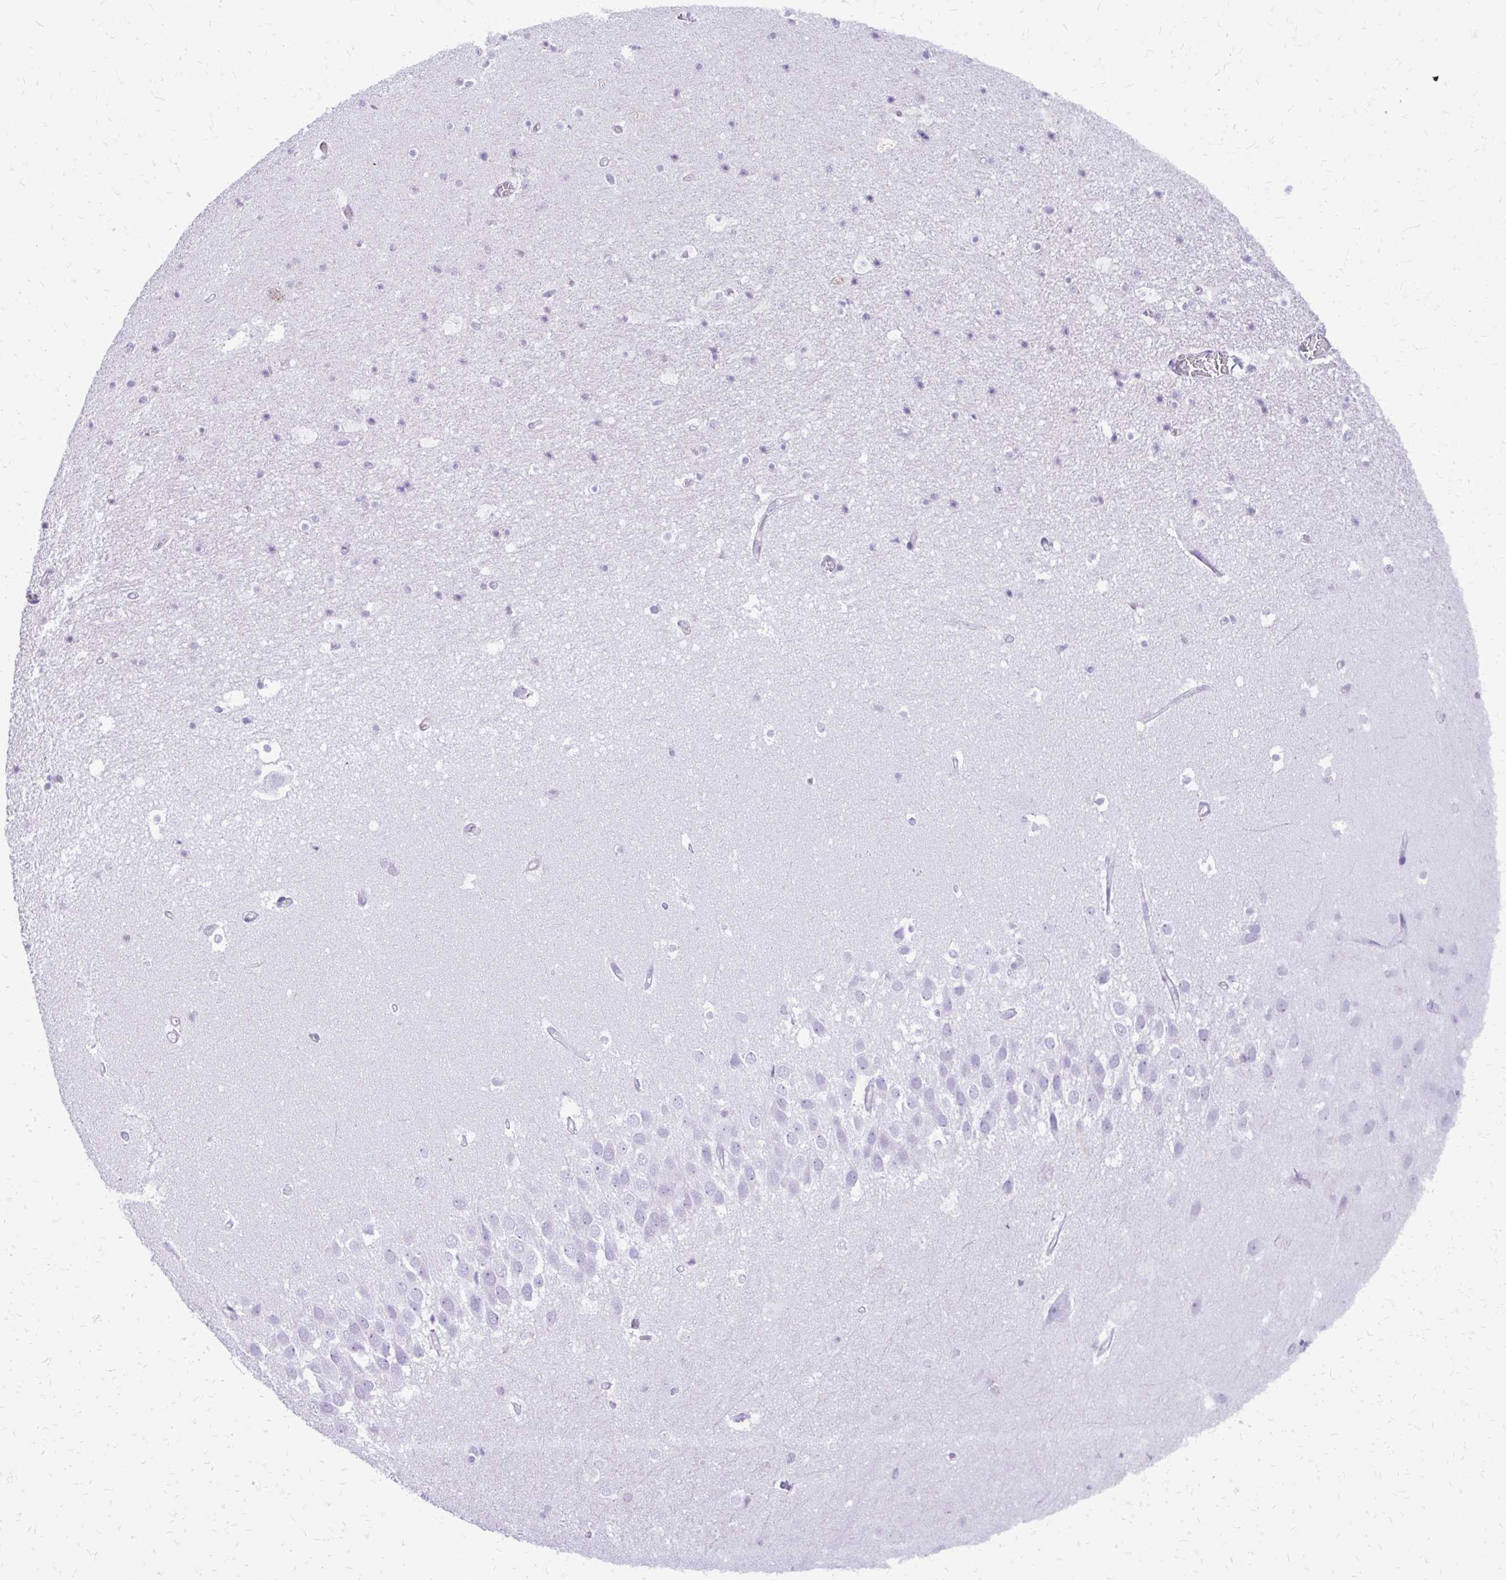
{"staining": {"intensity": "negative", "quantity": "none", "location": "none"}, "tissue": "hippocampus", "cell_type": "Glial cells", "image_type": "normal", "snomed": [{"axis": "morphology", "description": "Normal tissue, NOS"}, {"axis": "topography", "description": "Hippocampus"}], "caption": "The image demonstrates no significant staining in glial cells of hippocampus.", "gene": "CAT", "patient": {"sex": "male", "age": 26}}